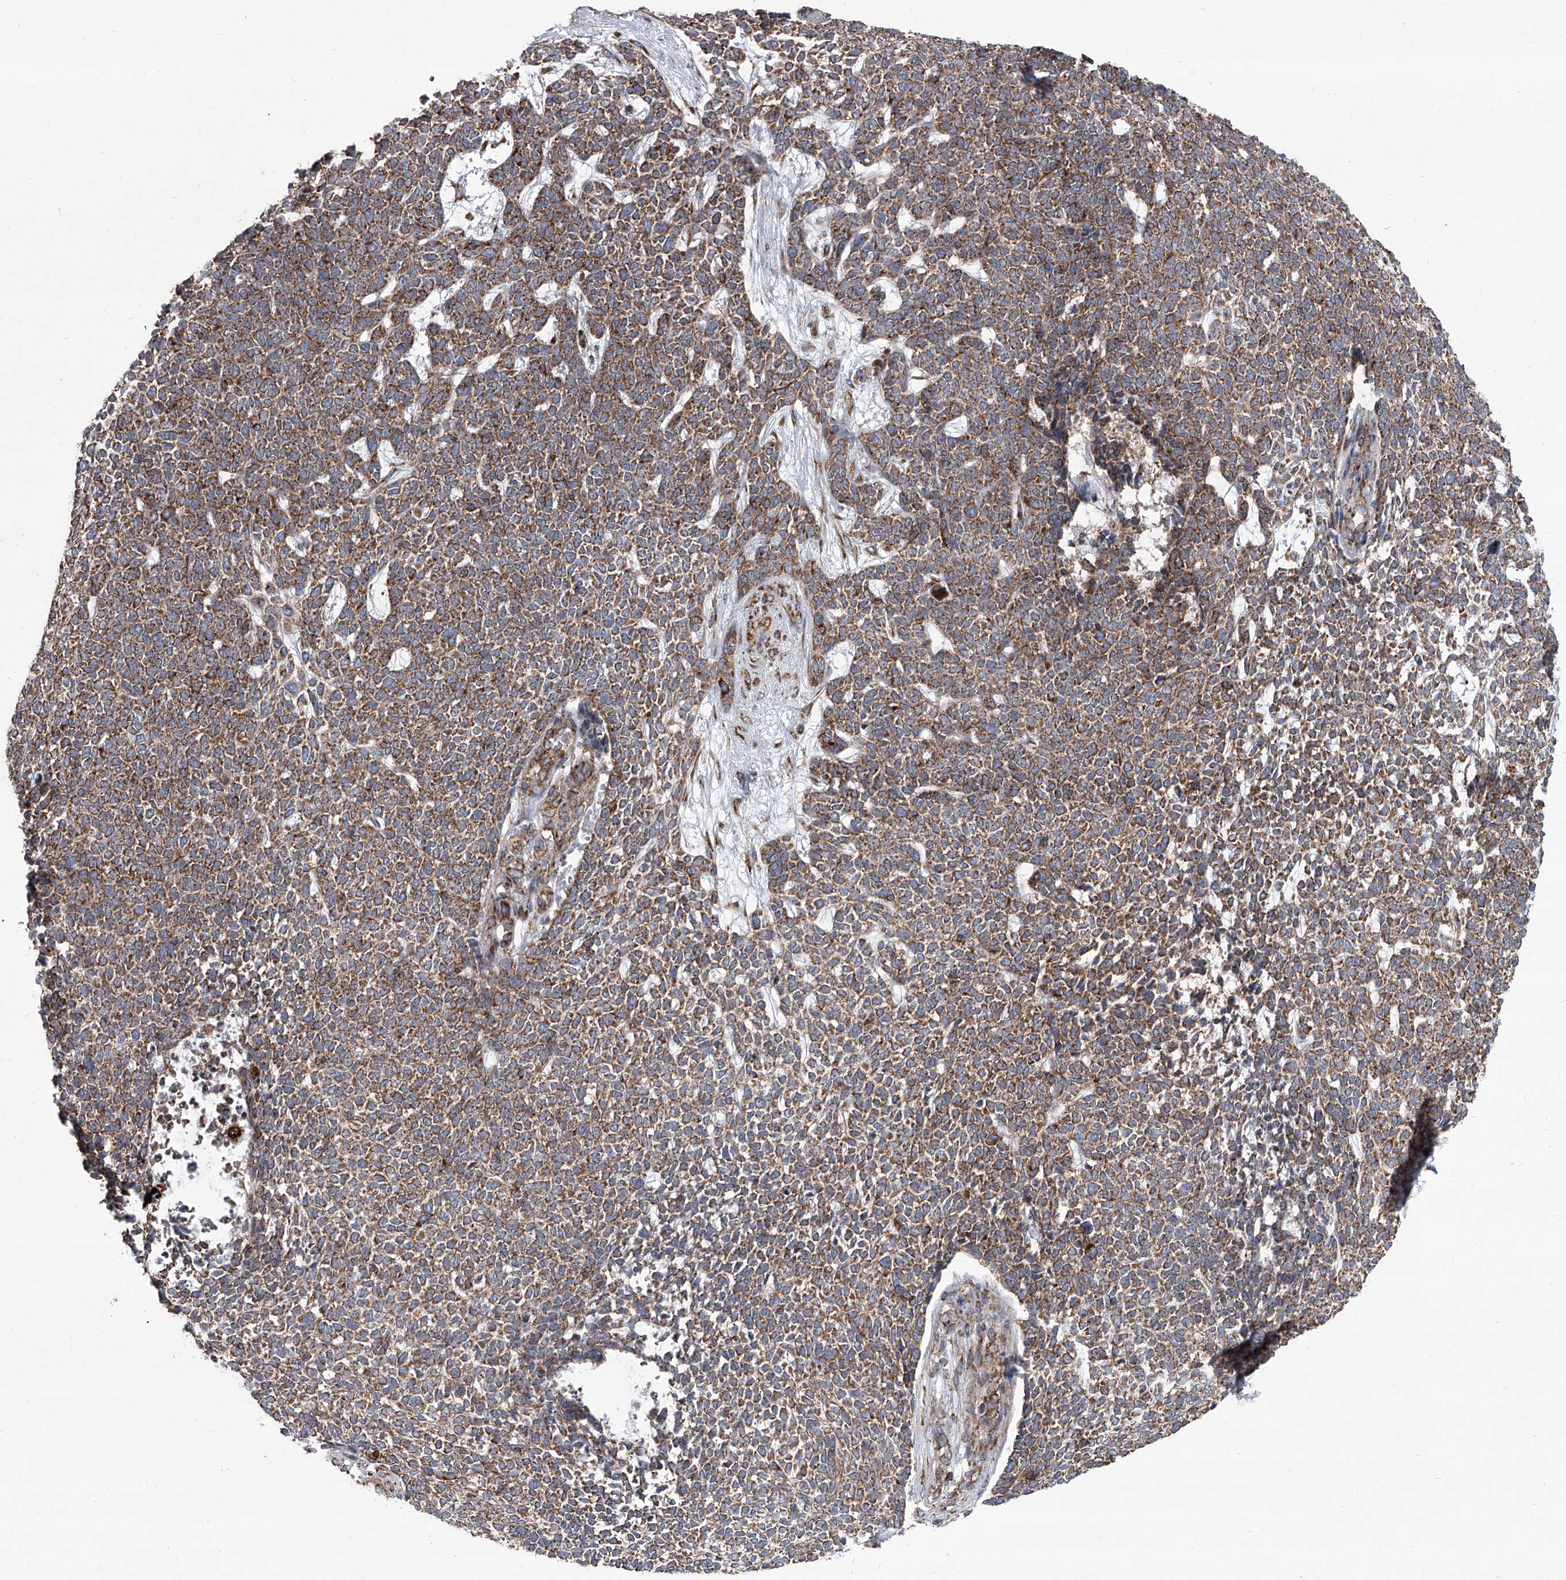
{"staining": {"intensity": "moderate", "quantity": ">75%", "location": "cytoplasmic/membranous"}, "tissue": "skin cancer", "cell_type": "Tumor cells", "image_type": "cancer", "snomed": [{"axis": "morphology", "description": "Basal cell carcinoma"}, {"axis": "topography", "description": "Skin"}], "caption": "Basal cell carcinoma (skin) was stained to show a protein in brown. There is medium levels of moderate cytoplasmic/membranous positivity in about >75% of tumor cells.", "gene": "ZC3H15", "patient": {"sex": "female", "age": 84}}